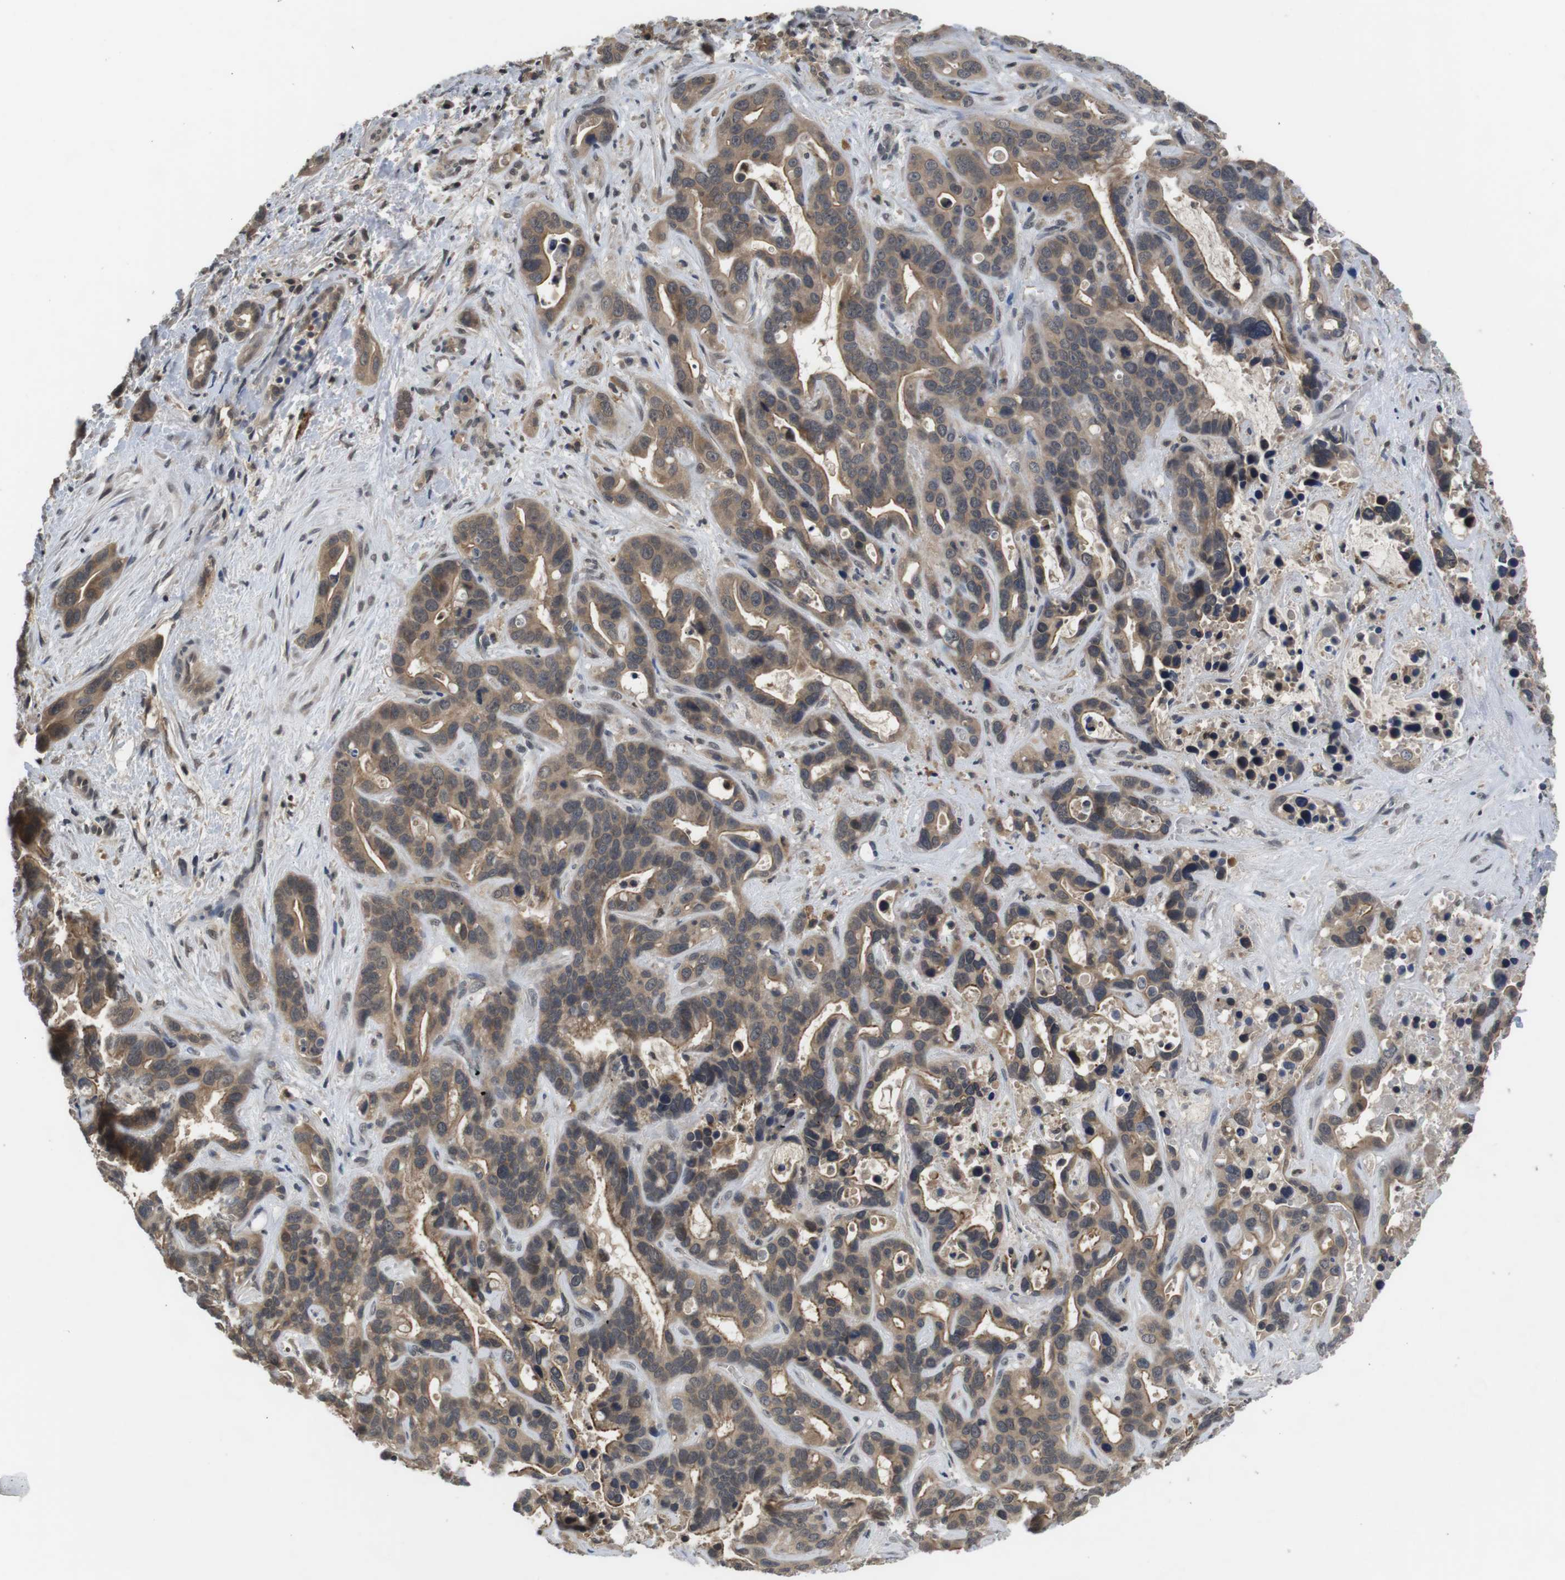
{"staining": {"intensity": "moderate", "quantity": ">75%", "location": "cytoplasmic/membranous"}, "tissue": "liver cancer", "cell_type": "Tumor cells", "image_type": "cancer", "snomed": [{"axis": "morphology", "description": "Cholangiocarcinoma"}, {"axis": "topography", "description": "Liver"}], "caption": "A brown stain highlights moderate cytoplasmic/membranous expression of a protein in human liver cancer tumor cells.", "gene": "FADD", "patient": {"sex": "female", "age": 65}}